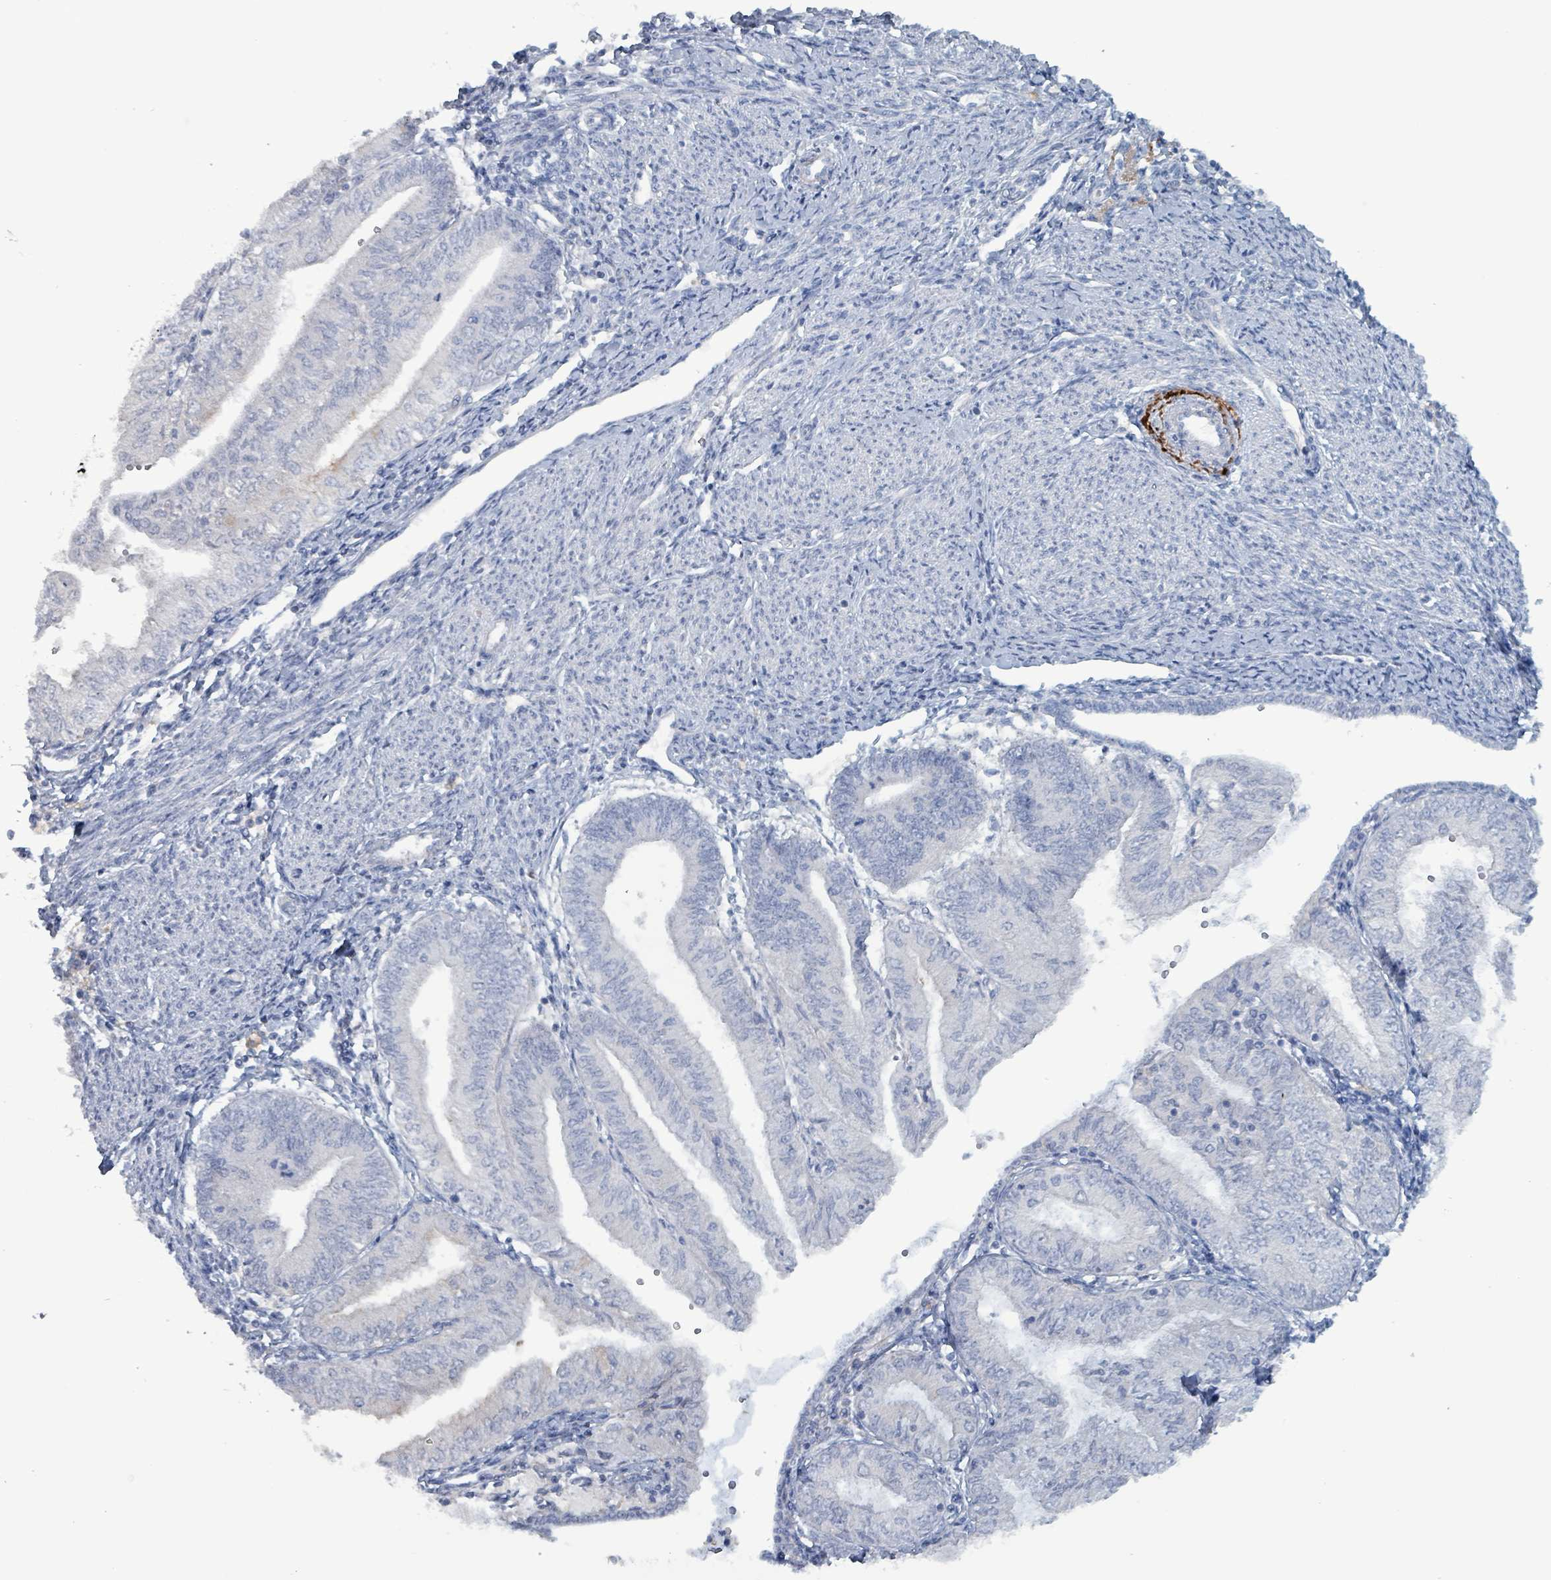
{"staining": {"intensity": "negative", "quantity": "none", "location": "none"}, "tissue": "endometrial cancer", "cell_type": "Tumor cells", "image_type": "cancer", "snomed": [{"axis": "morphology", "description": "Adenocarcinoma, NOS"}, {"axis": "topography", "description": "Endometrium"}], "caption": "Immunohistochemistry (IHC) of endometrial adenocarcinoma exhibits no staining in tumor cells.", "gene": "TAAR5", "patient": {"sex": "female", "age": 66}}